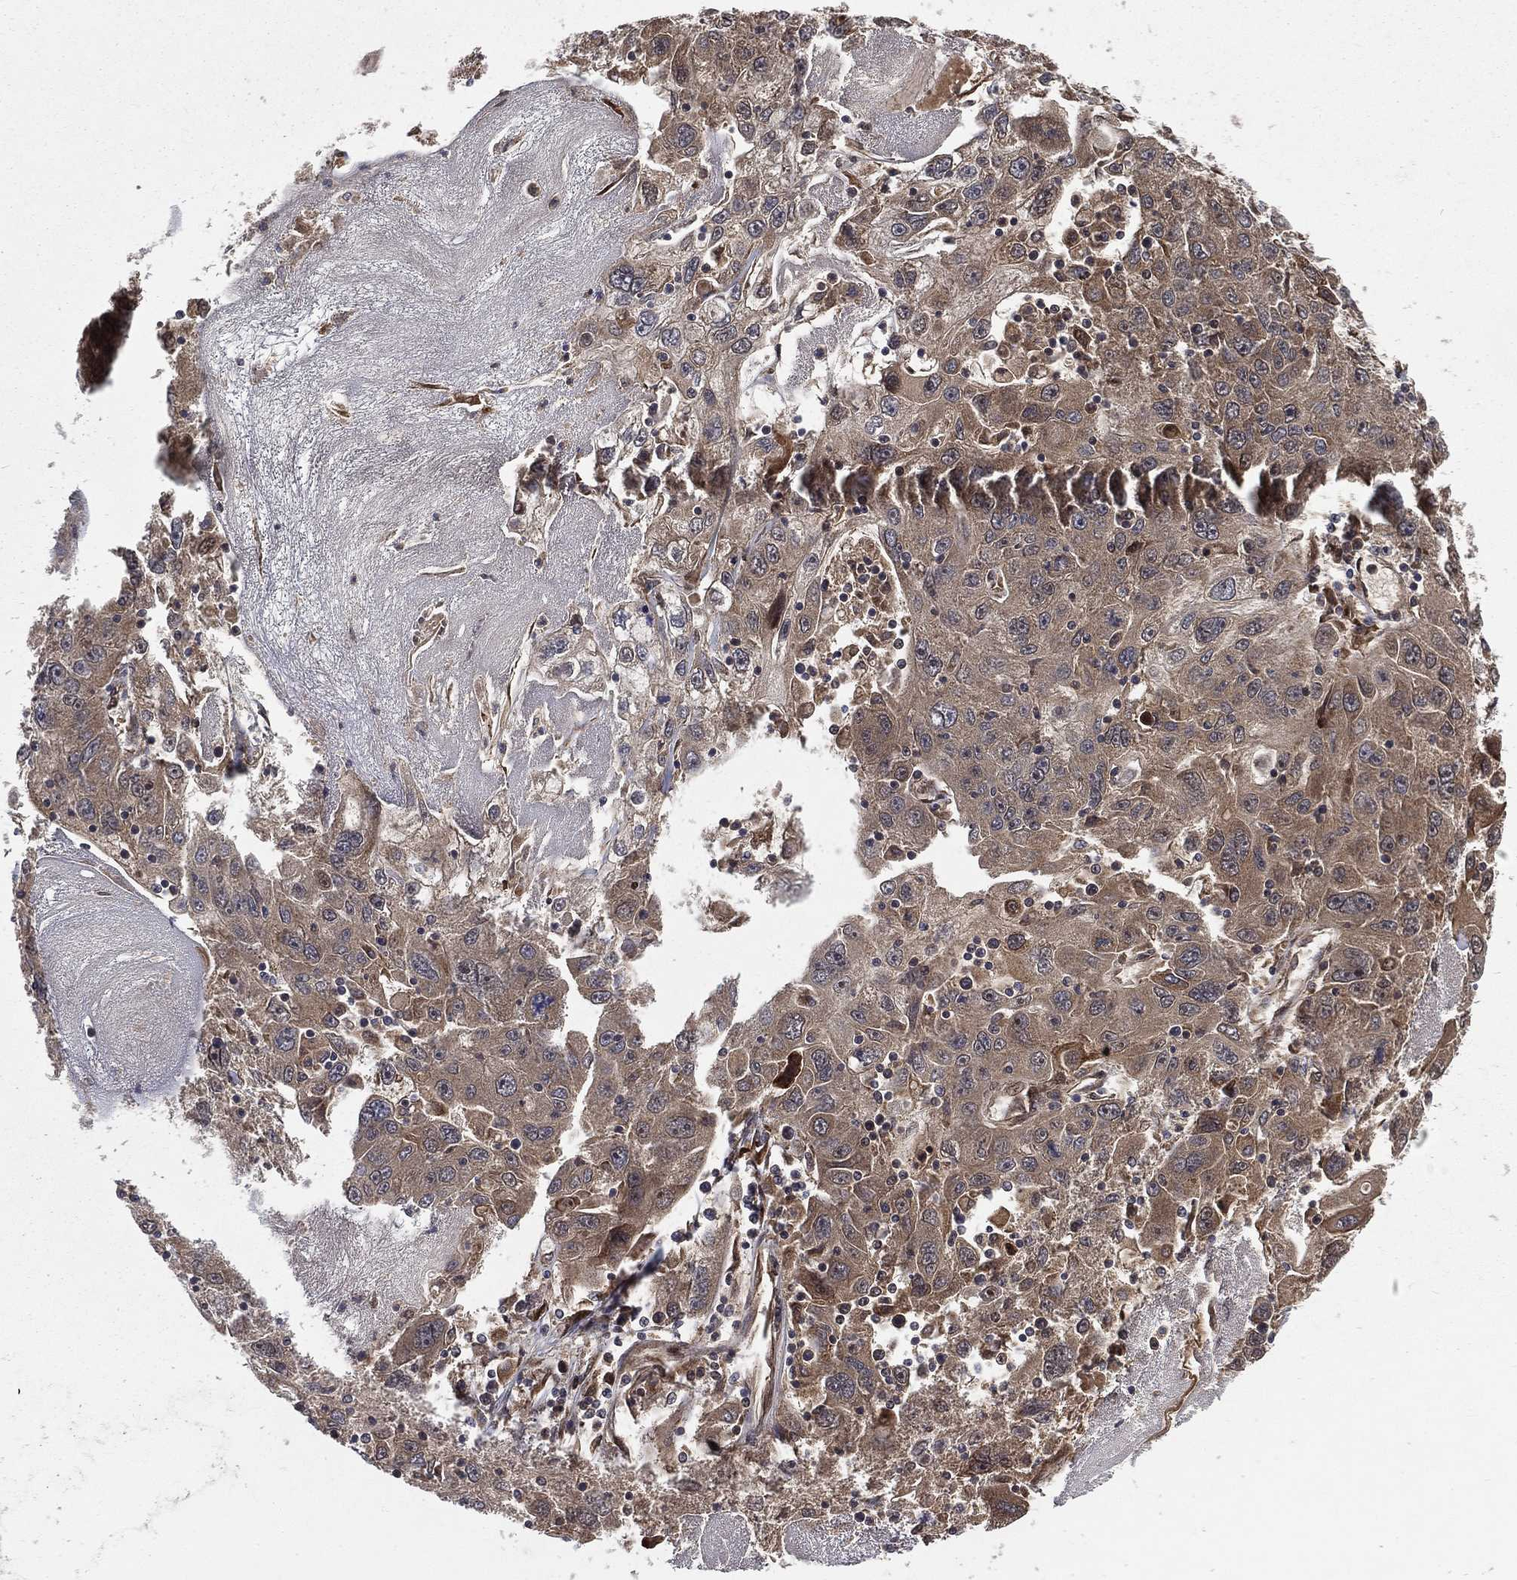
{"staining": {"intensity": "moderate", "quantity": "<25%", "location": "cytoplasmic/membranous"}, "tissue": "stomach cancer", "cell_type": "Tumor cells", "image_type": "cancer", "snomed": [{"axis": "morphology", "description": "Adenocarcinoma, NOS"}, {"axis": "topography", "description": "Stomach"}], "caption": "Protein staining of stomach cancer tissue exhibits moderate cytoplasmic/membranous positivity in approximately <25% of tumor cells. The staining is performed using DAB (3,3'-diaminobenzidine) brown chromogen to label protein expression. The nuclei are counter-stained blue using hematoxylin.", "gene": "RAB11FIP4", "patient": {"sex": "male", "age": 56}}